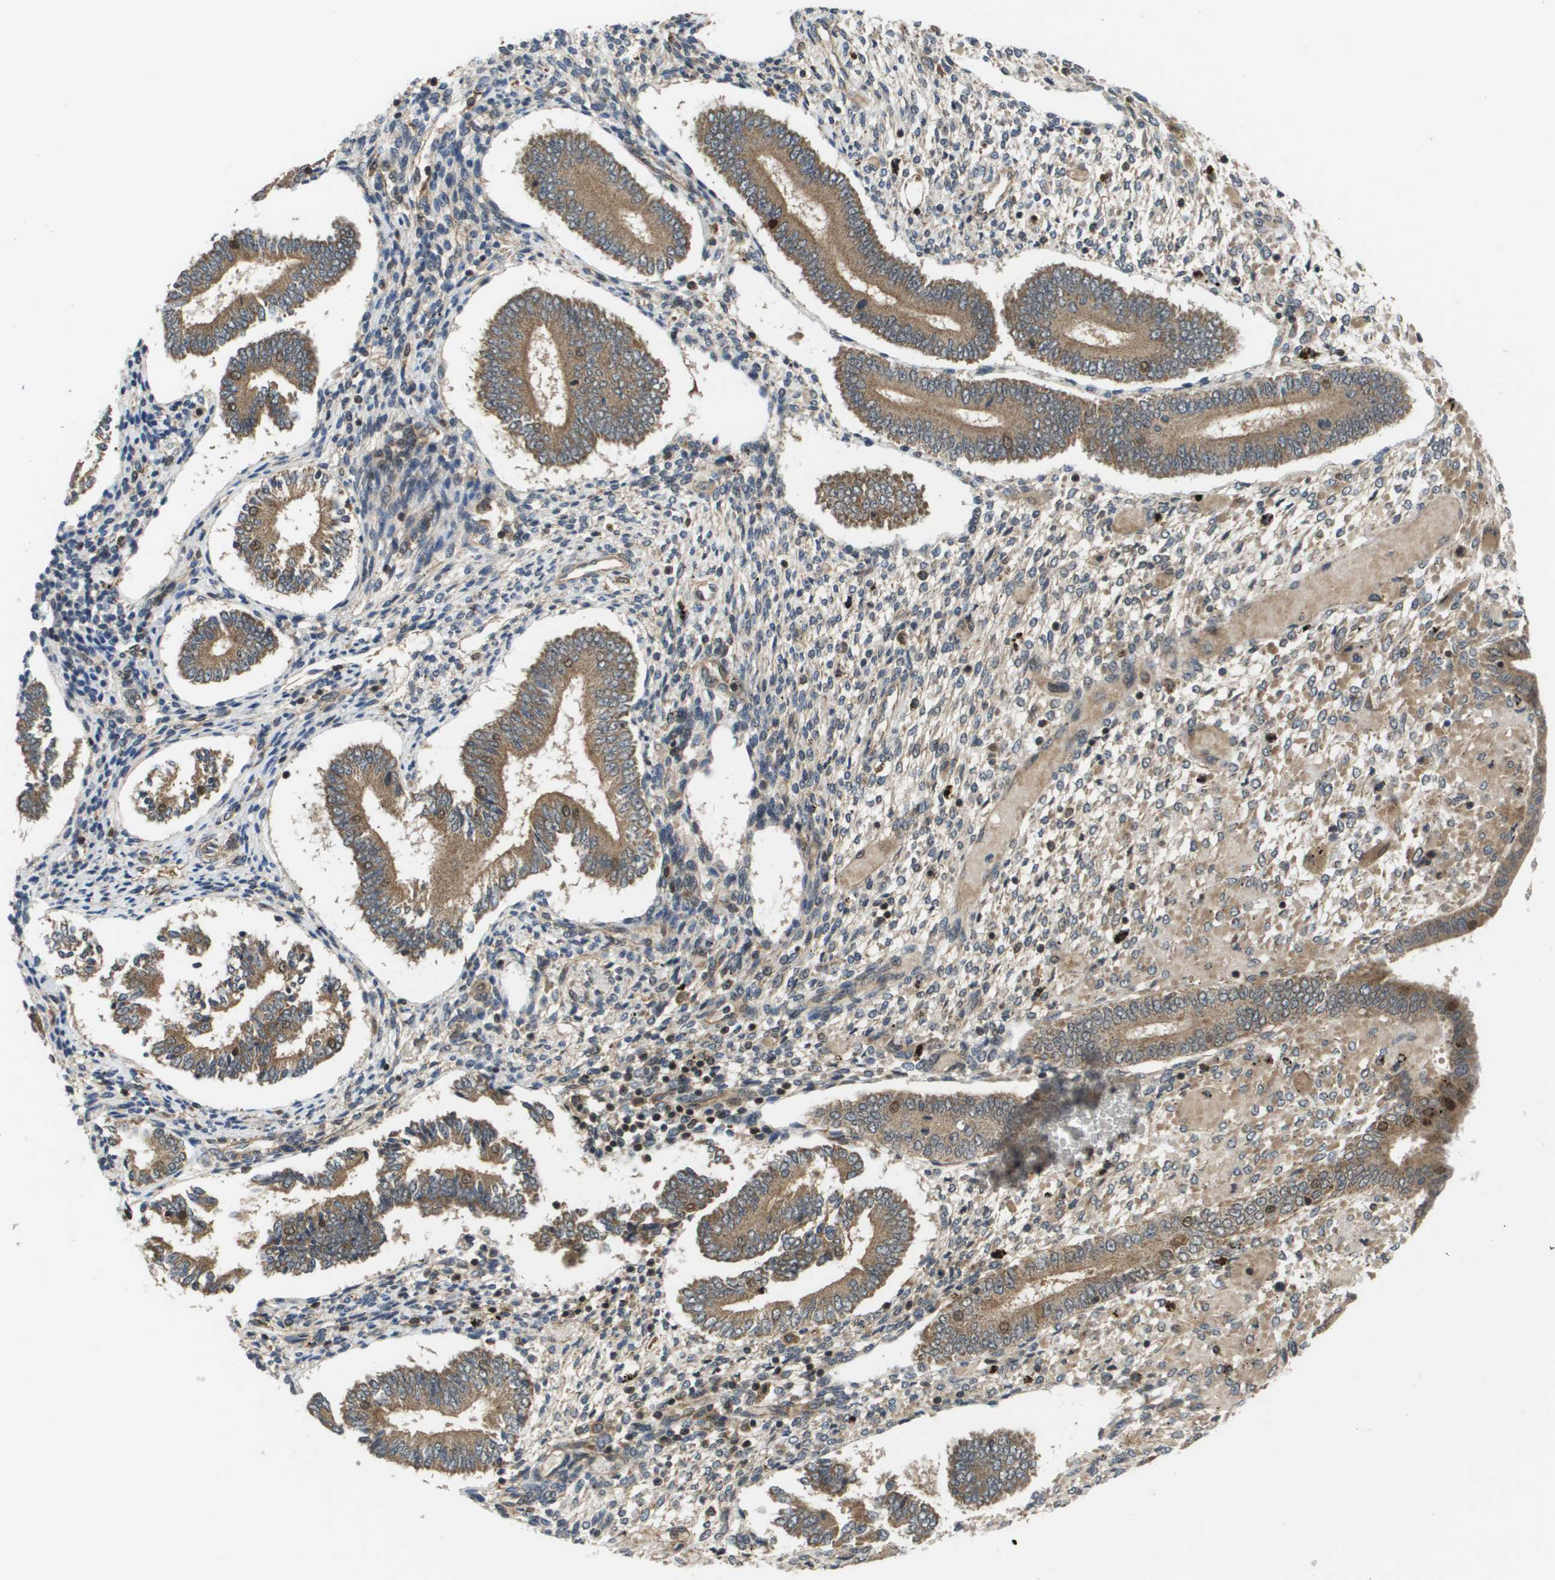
{"staining": {"intensity": "moderate", "quantity": "<25%", "location": "cytoplasmic/membranous"}, "tissue": "endometrium", "cell_type": "Cells in endometrial stroma", "image_type": "normal", "snomed": [{"axis": "morphology", "description": "Normal tissue, NOS"}, {"axis": "topography", "description": "Endometrium"}], "caption": "IHC image of unremarkable human endometrium stained for a protein (brown), which reveals low levels of moderate cytoplasmic/membranous staining in about <25% of cells in endometrial stroma.", "gene": "RBM38", "patient": {"sex": "female", "age": 42}}